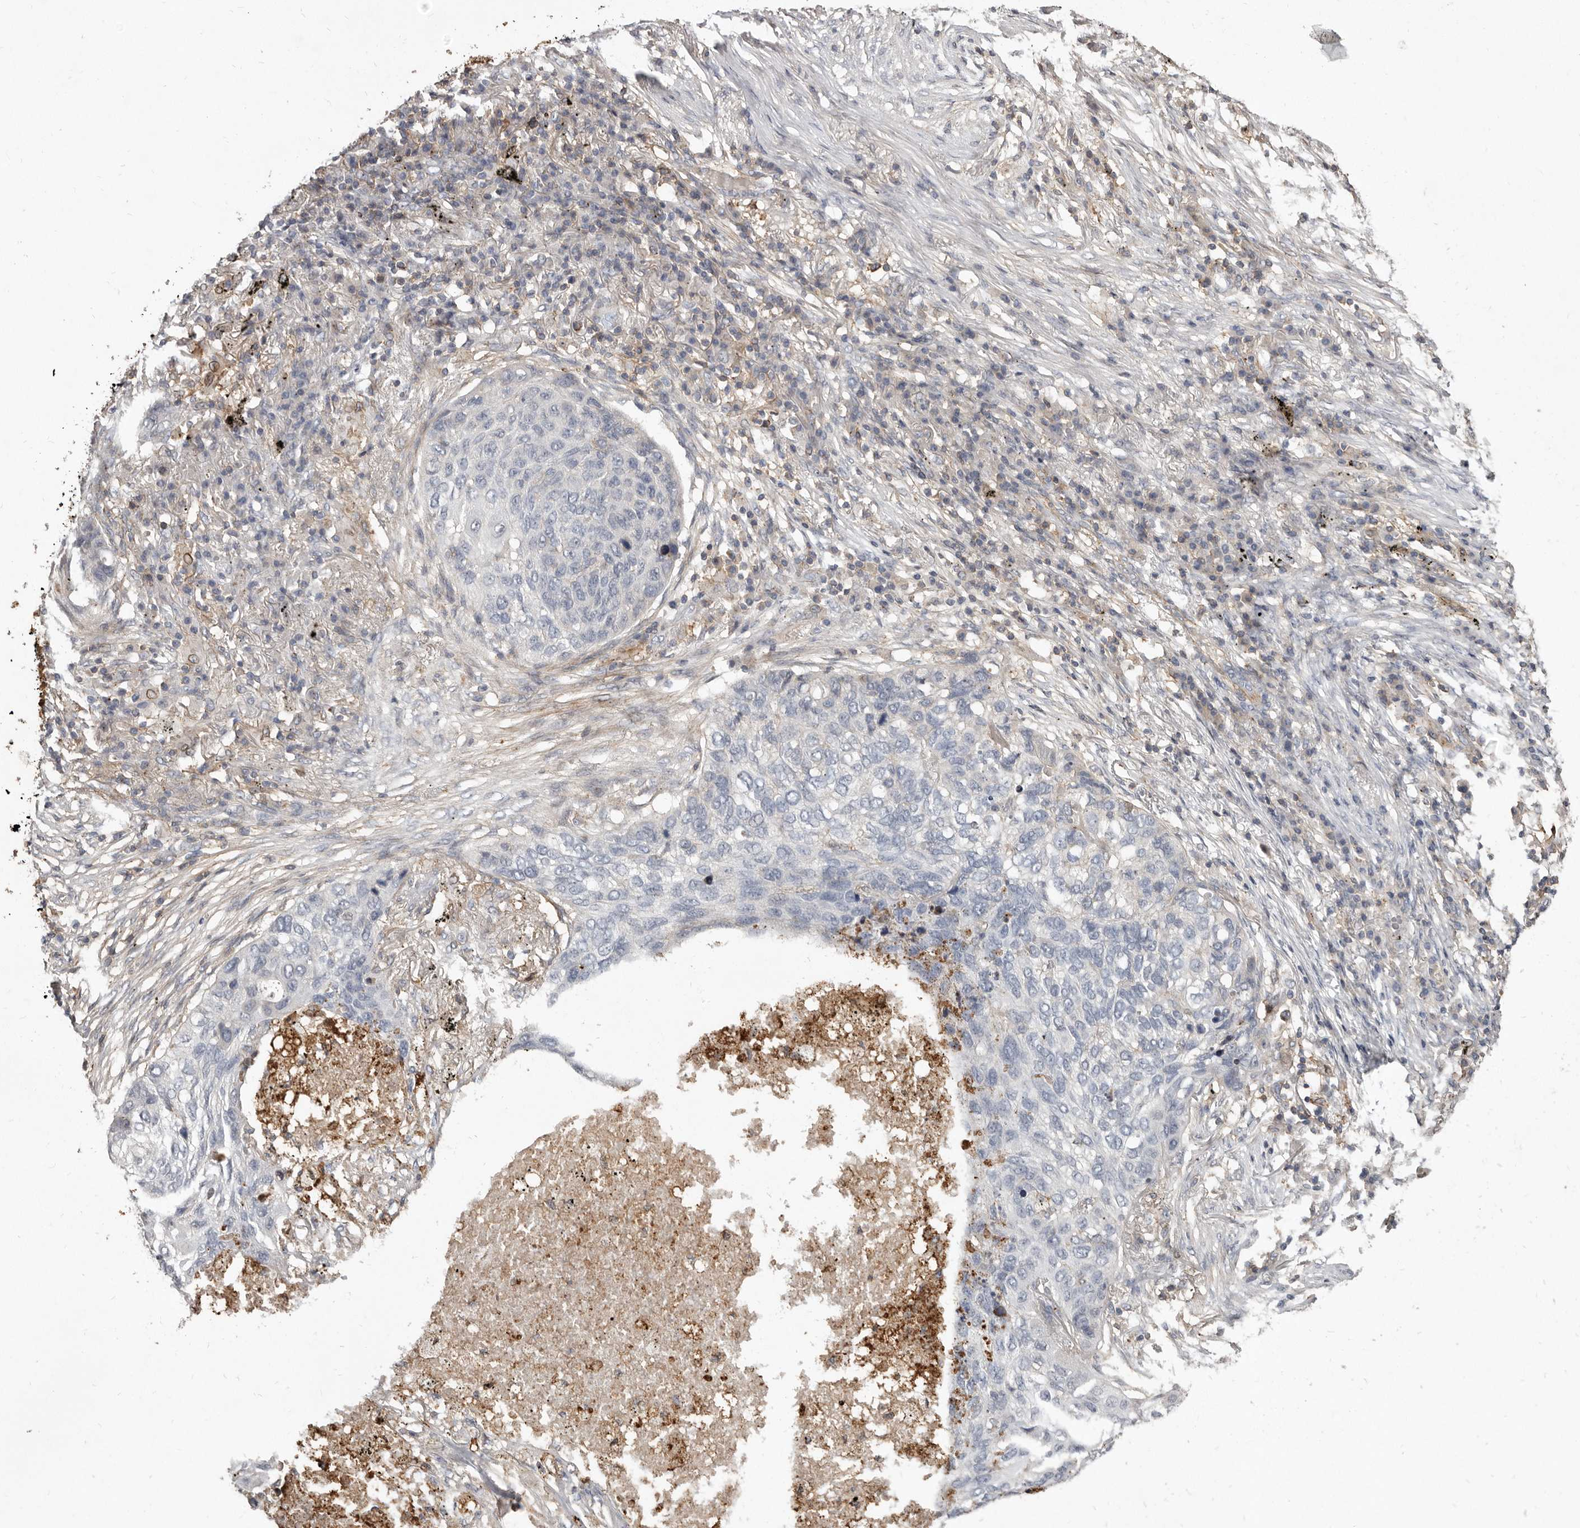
{"staining": {"intensity": "negative", "quantity": "none", "location": "none"}, "tissue": "lung cancer", "cell_type": "Tumor cells", "image_type": "cancer", "snomed": [{"axis": "morphology", "description": "Squamous cell carcinoma, NOS"}, {"axis": "topography", "description": "Lung"}], "caption": "This is an immunohistochemistry micrograph of human squamous cell carcinoma (lung). There is no positivity in tumor cells.", "gene": "KIF26B", "patient": {"sex": "female", "age": 63}}